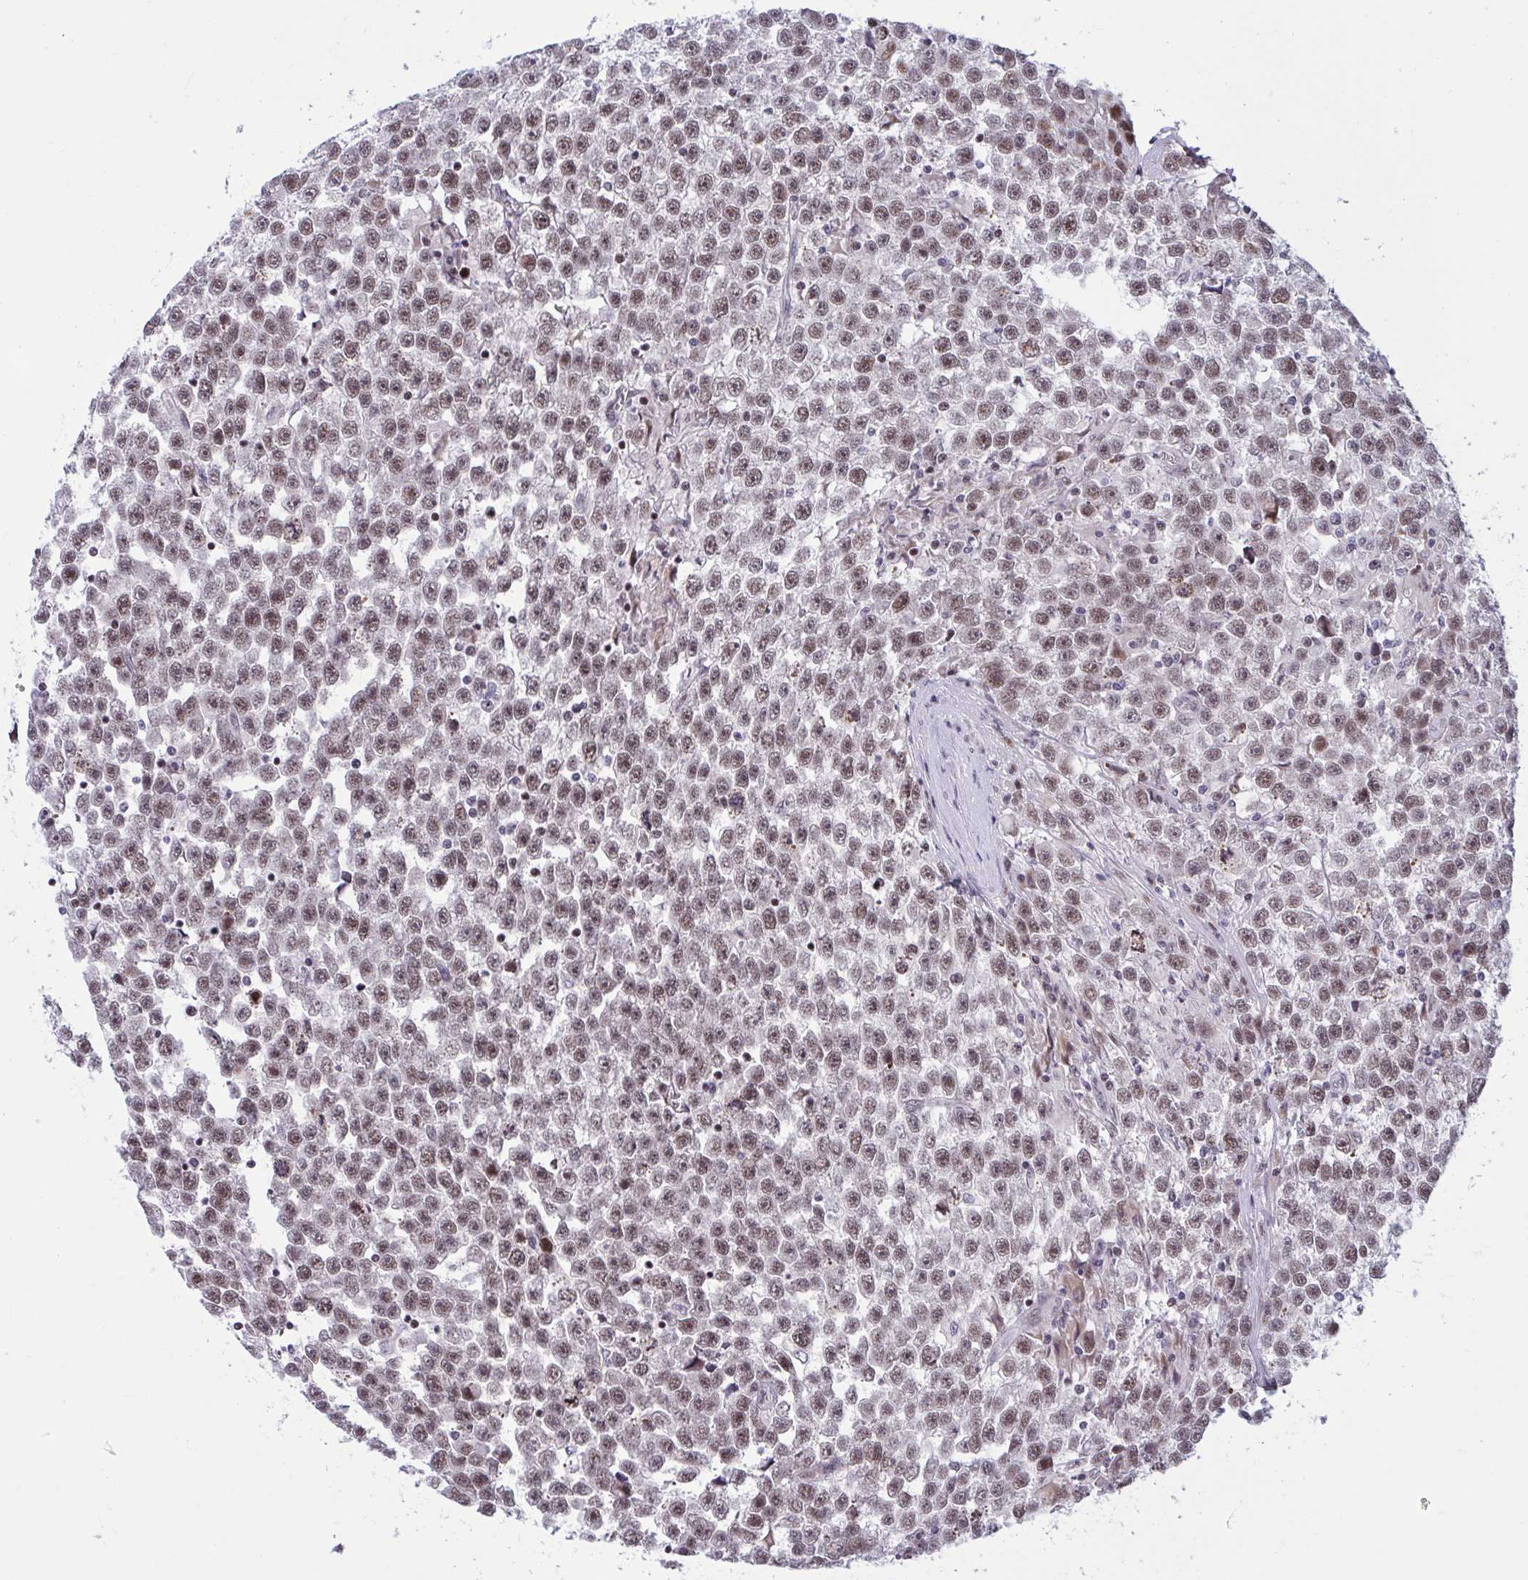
{"staining": {"intensity": "moderate", "quantity": ">75%", "location": "nuclear"}, "tissue": "testis cancer", "cell_type": "Tumor cells", "image_type": "cancer", "snomed": [{"axis": "morphology", "description": "Seminoma, NOS"}, {"axis": "topography", "description": "Testis"}], "caption": "High-power microscopy captured an immunohistochemistry histopathology image of testis cancer, revealing moderate nuclear expression in approximately >75% of tumor cells.", "gene": "RBL1", "patient": {"sex": "male", "age": 31}}